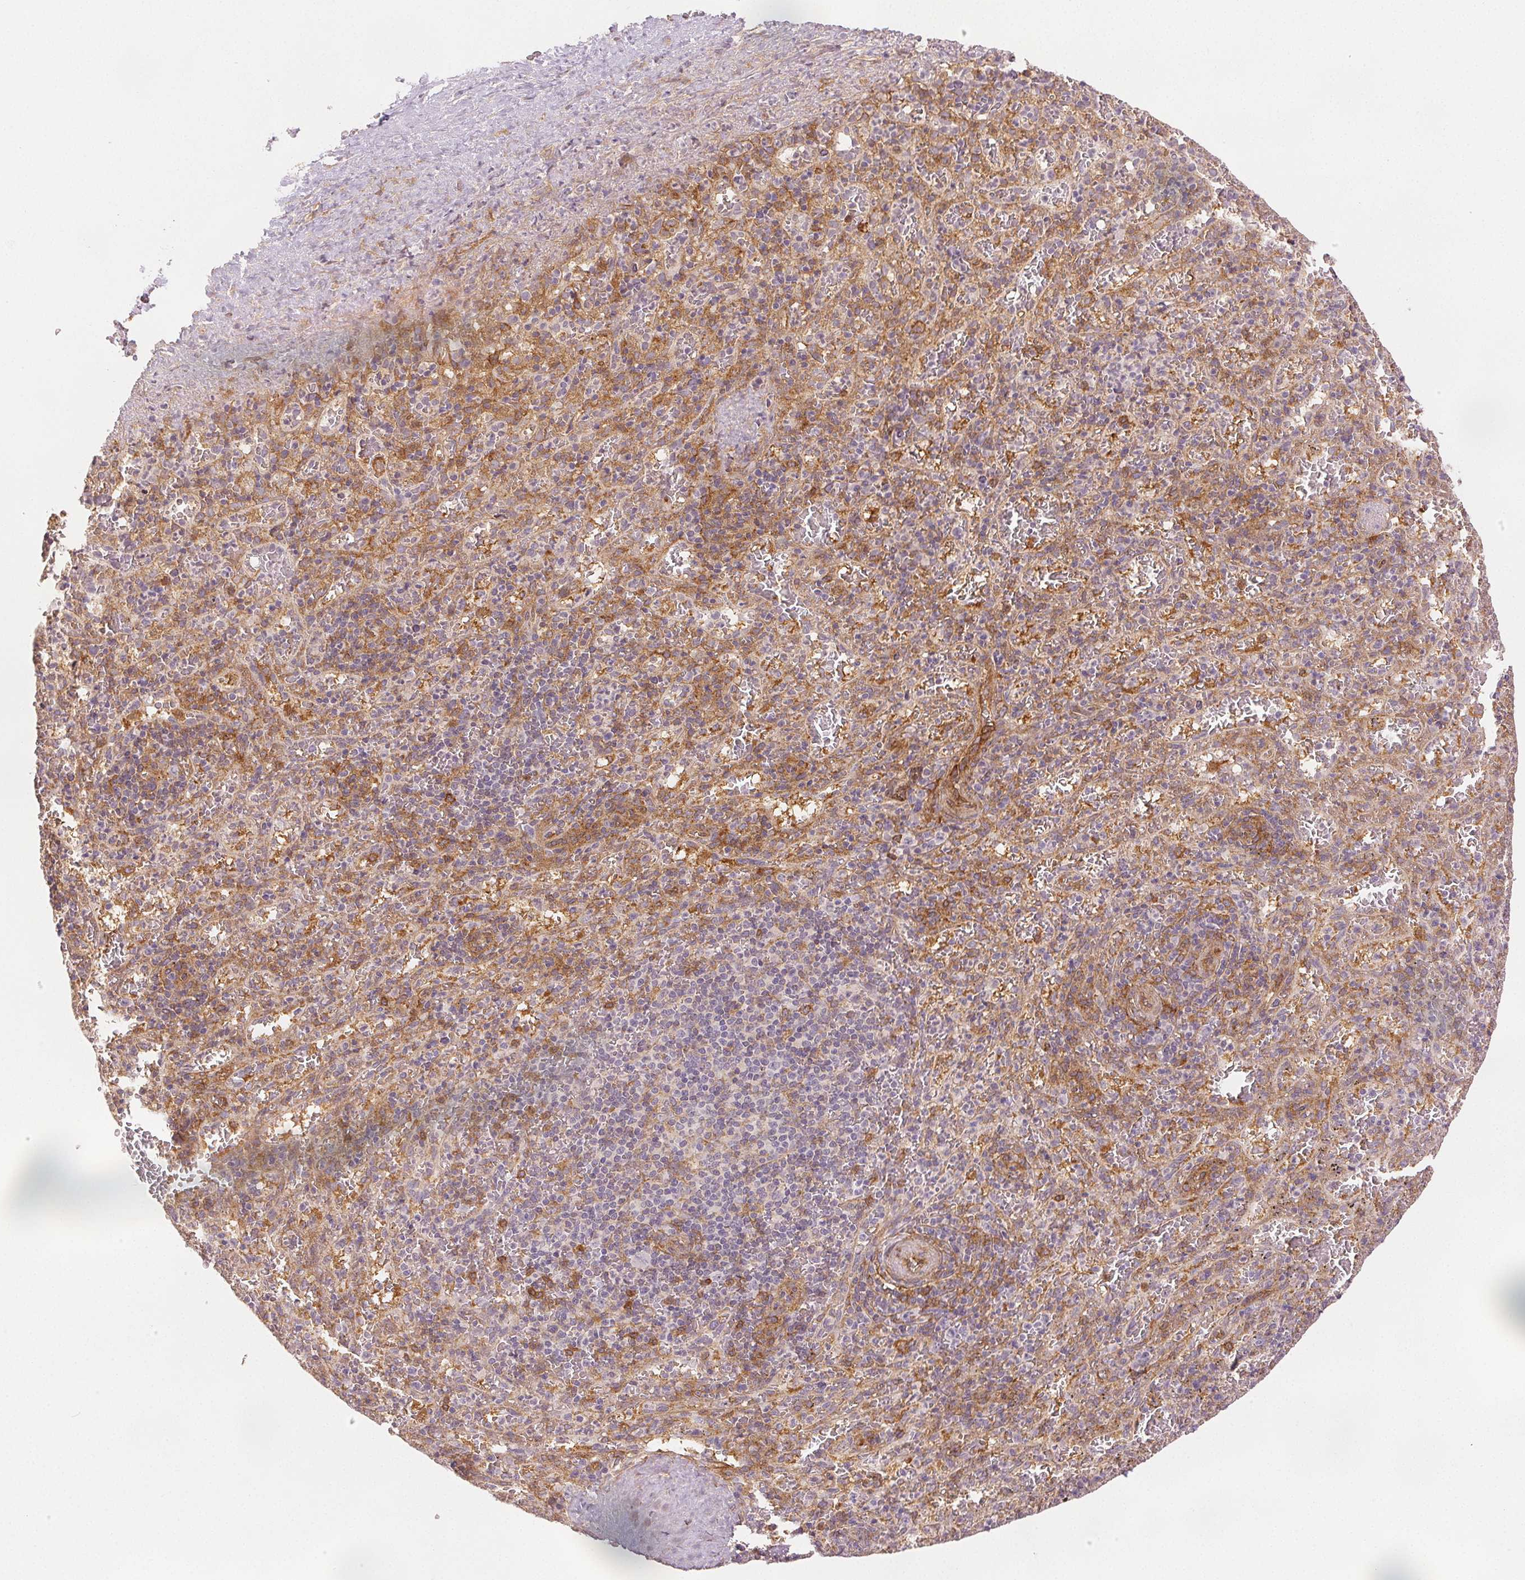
{"staining": {"intensity": "moderate", "quantity": "25%-75%", "location": "cytoplasmic/membranous"}, "tissue": "spleen", "cell_type": "Cells in red pulp", "image_type": "normal", "snomed": [{"axis": "morphology", "description": "Normal tissue, NOS"}, {"axis": "topography", "description": "Spleen"}], "caption": "Spleen stained with IHC exhibits moderate cytoplasmic/membranous expression in about 25%-75% of cells in red pulp. (IHC, brightfield microscopy, high magnification).", "gene": "DIAPH2", "patient": {"sex": "male", "age": 57}}